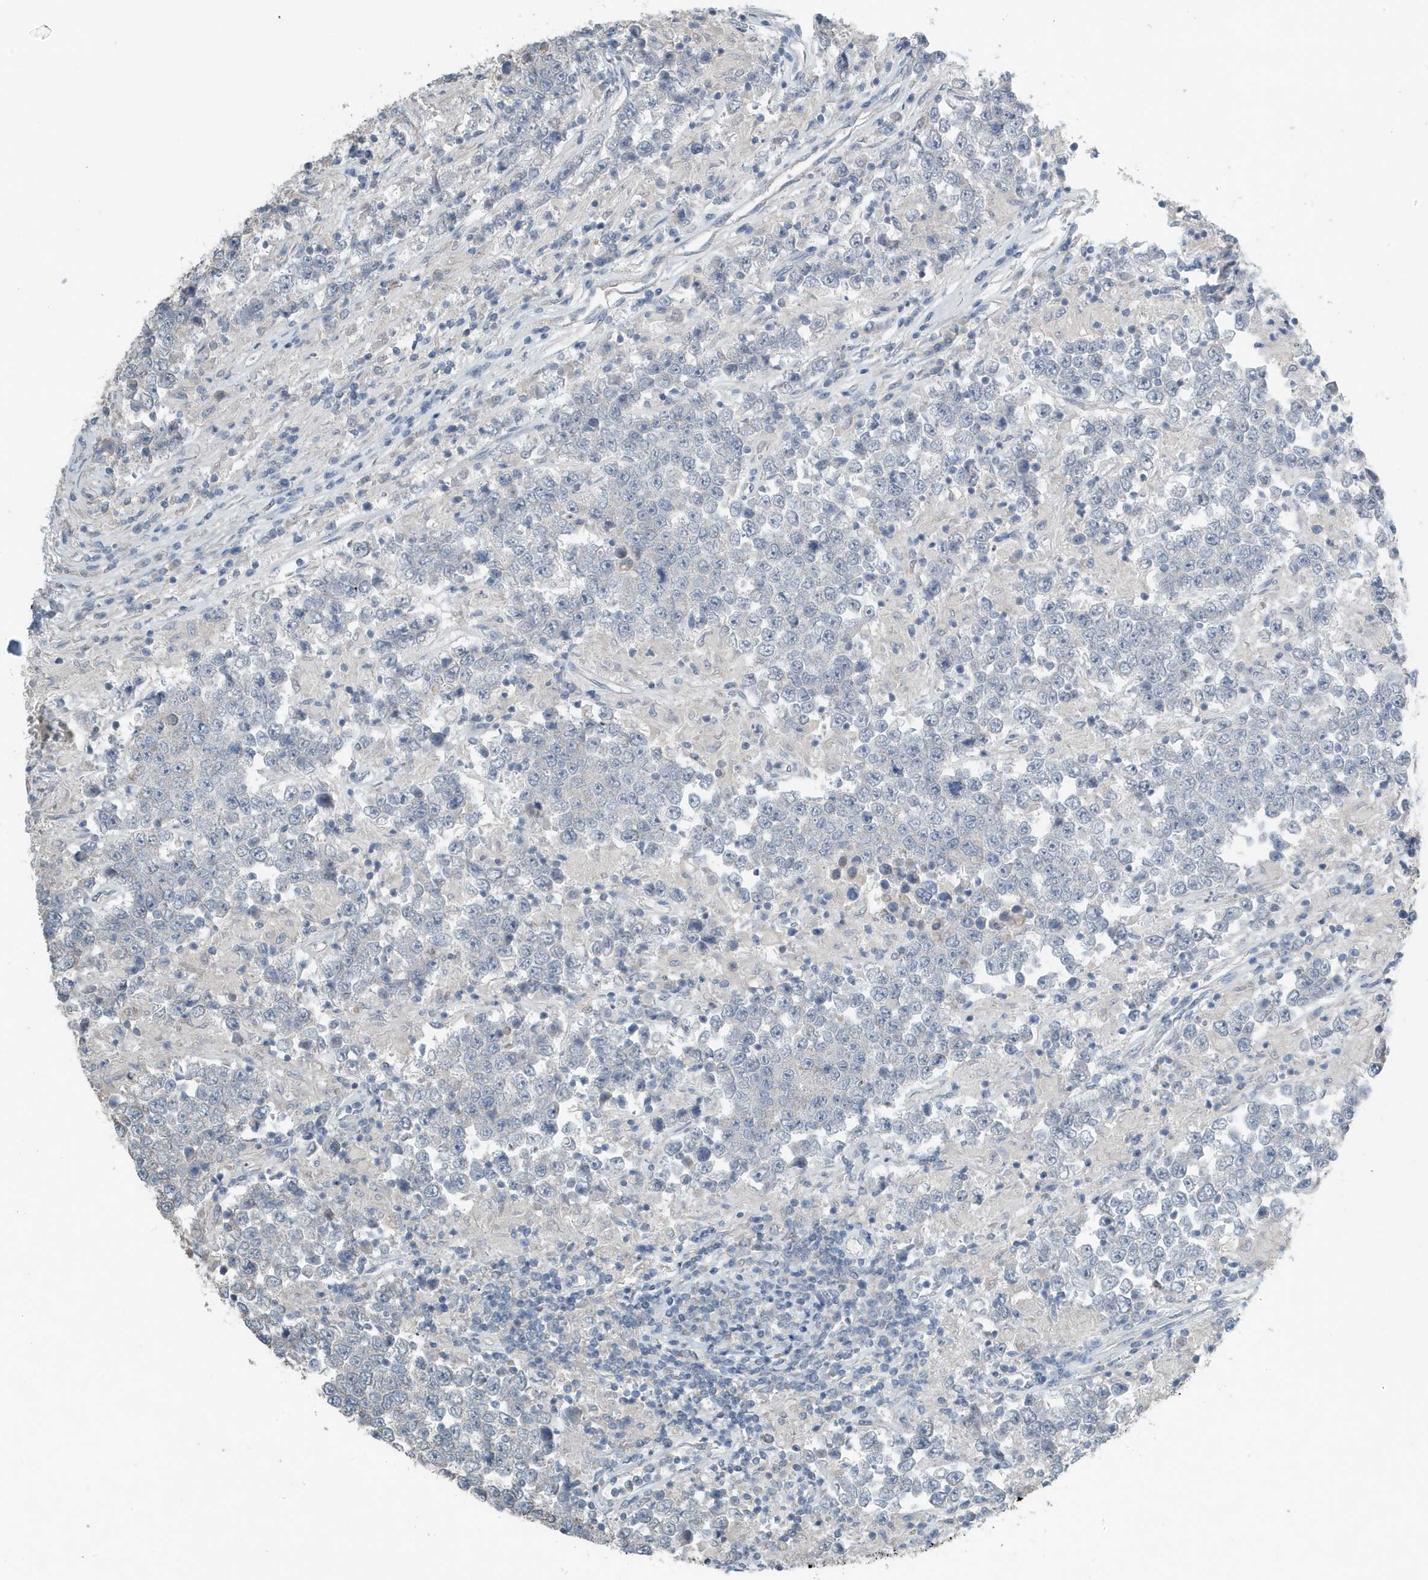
{"staining": {"intensity": "negative", "quantity": "none", "location": "none"}, "tissue": "testis cancer", "cell_type": "Tumor cells", "image_type": "cancer", "snomed": [{"axis": "morphology", "description": "Normal tissue, NOS"}, {"axis": "morphology", "description": "Urothelial carcinoma, High grade"}, {"axis": "morphology", "description": "Seminoma, NOS"}, {"axis": "morphology", "description": "Carcinoma, Embryonal, NOS"}, {"axis": "topography", "description": "Urinary bladder"}, {"axis": "topography", "description": "Testis"}], "caption": "Human testis cancer (seminoma) stained for a protein using immunohistochemistry demonstrates no positivity in tumor cells.", "gene": "UGT2B4", "patient": {"sex": "male", "age": 41}}